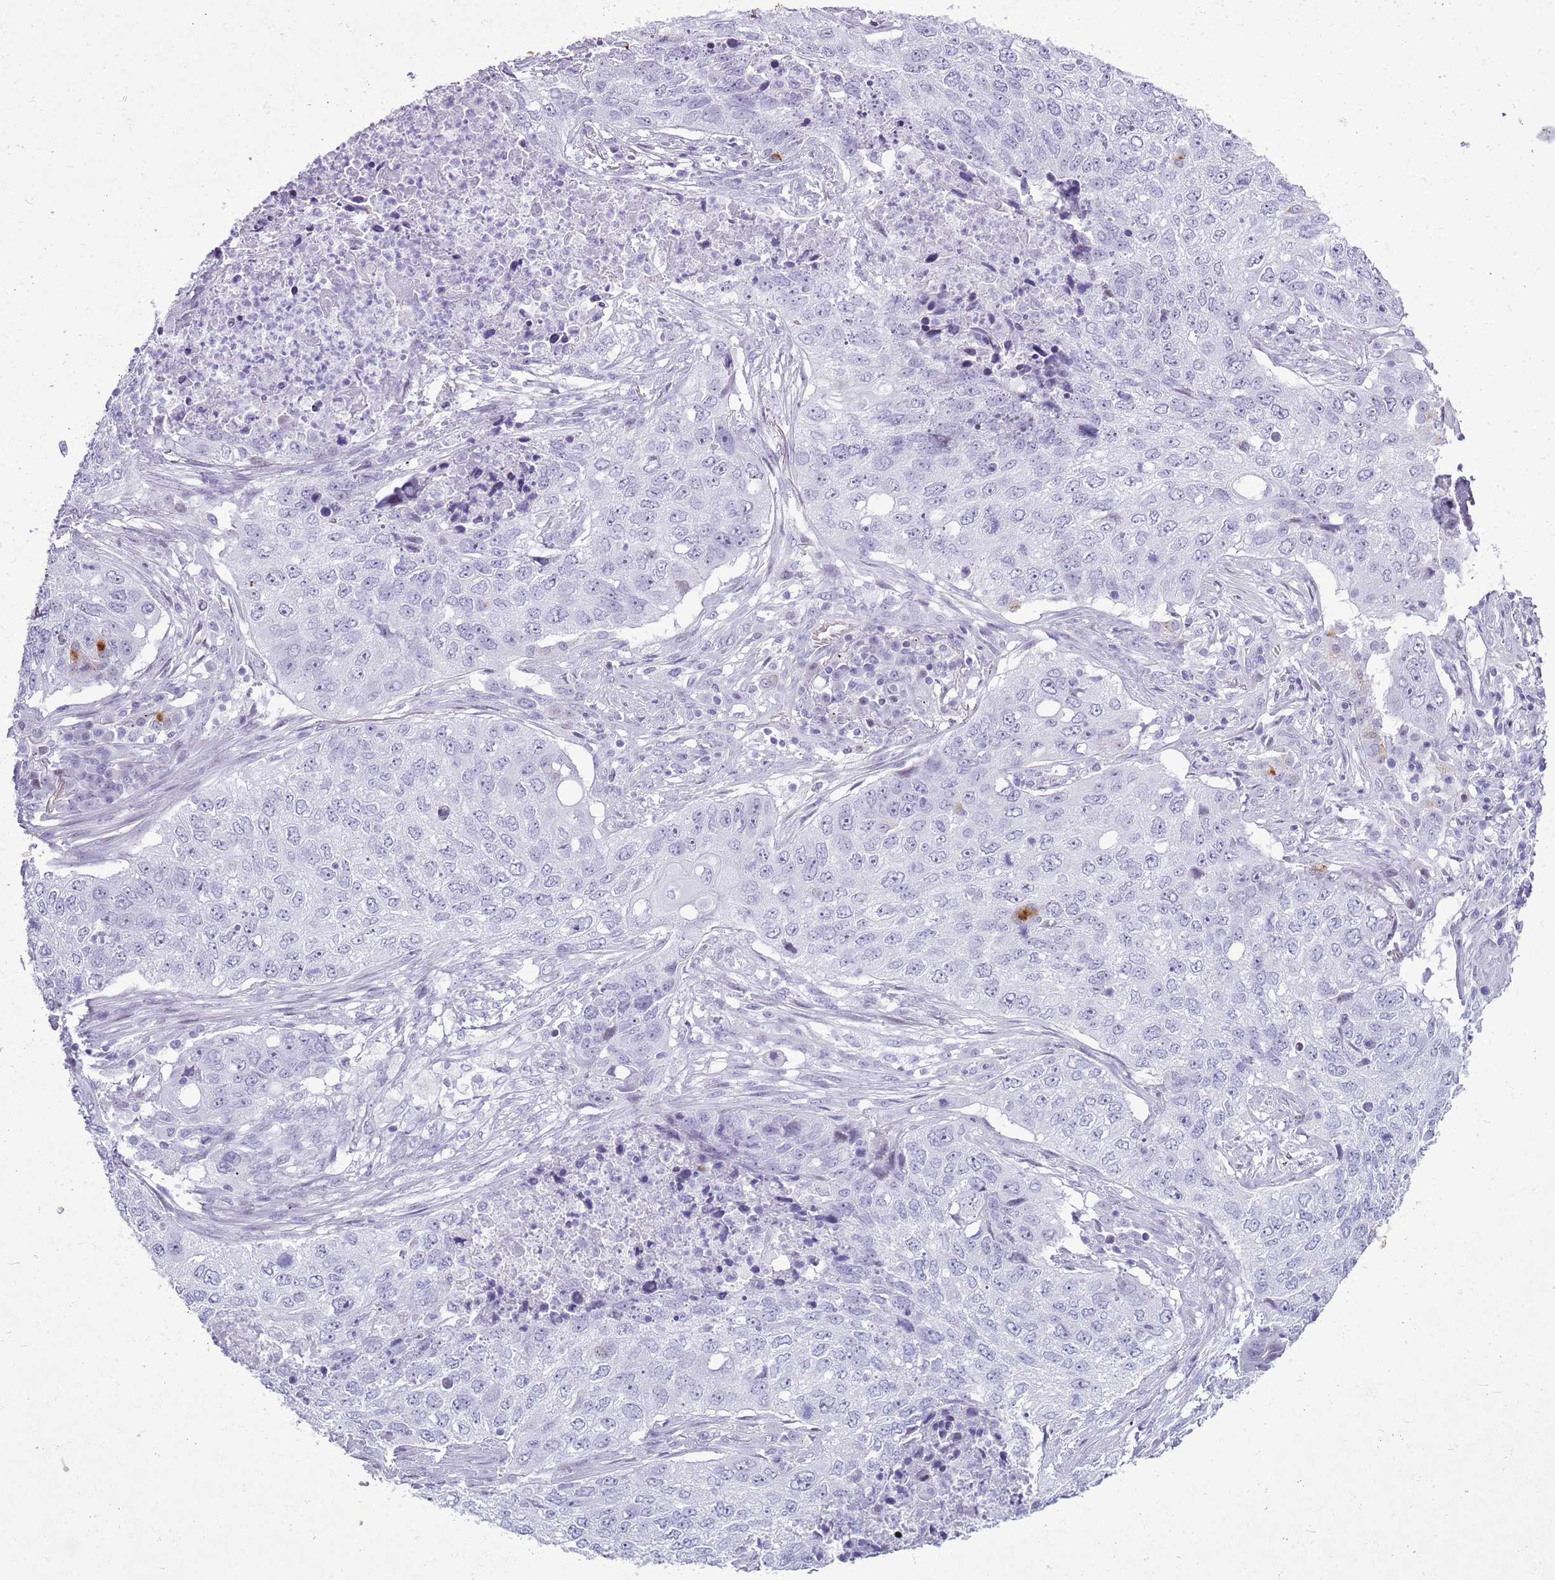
{"staining": {"intensity": "negative", "quantity": "none", "location": "none"}, "tissue": "lung cancer", "cell_type": "Tumor cells", "image_type": "cancer", "snomed": [{"axis": "morphology", "description": "Squamous cell carcinoma, NOS"}, {"axis": "topography", "description": "Lung"}], "caption": "Photomicrograph shows no protein staining in tumor cells of lung cancer tissue. (Immunohistochemistry, brightfield microscopy, high magnification).", "gene": "ASIP", "patient": {"sex": "female", "age": 63}}